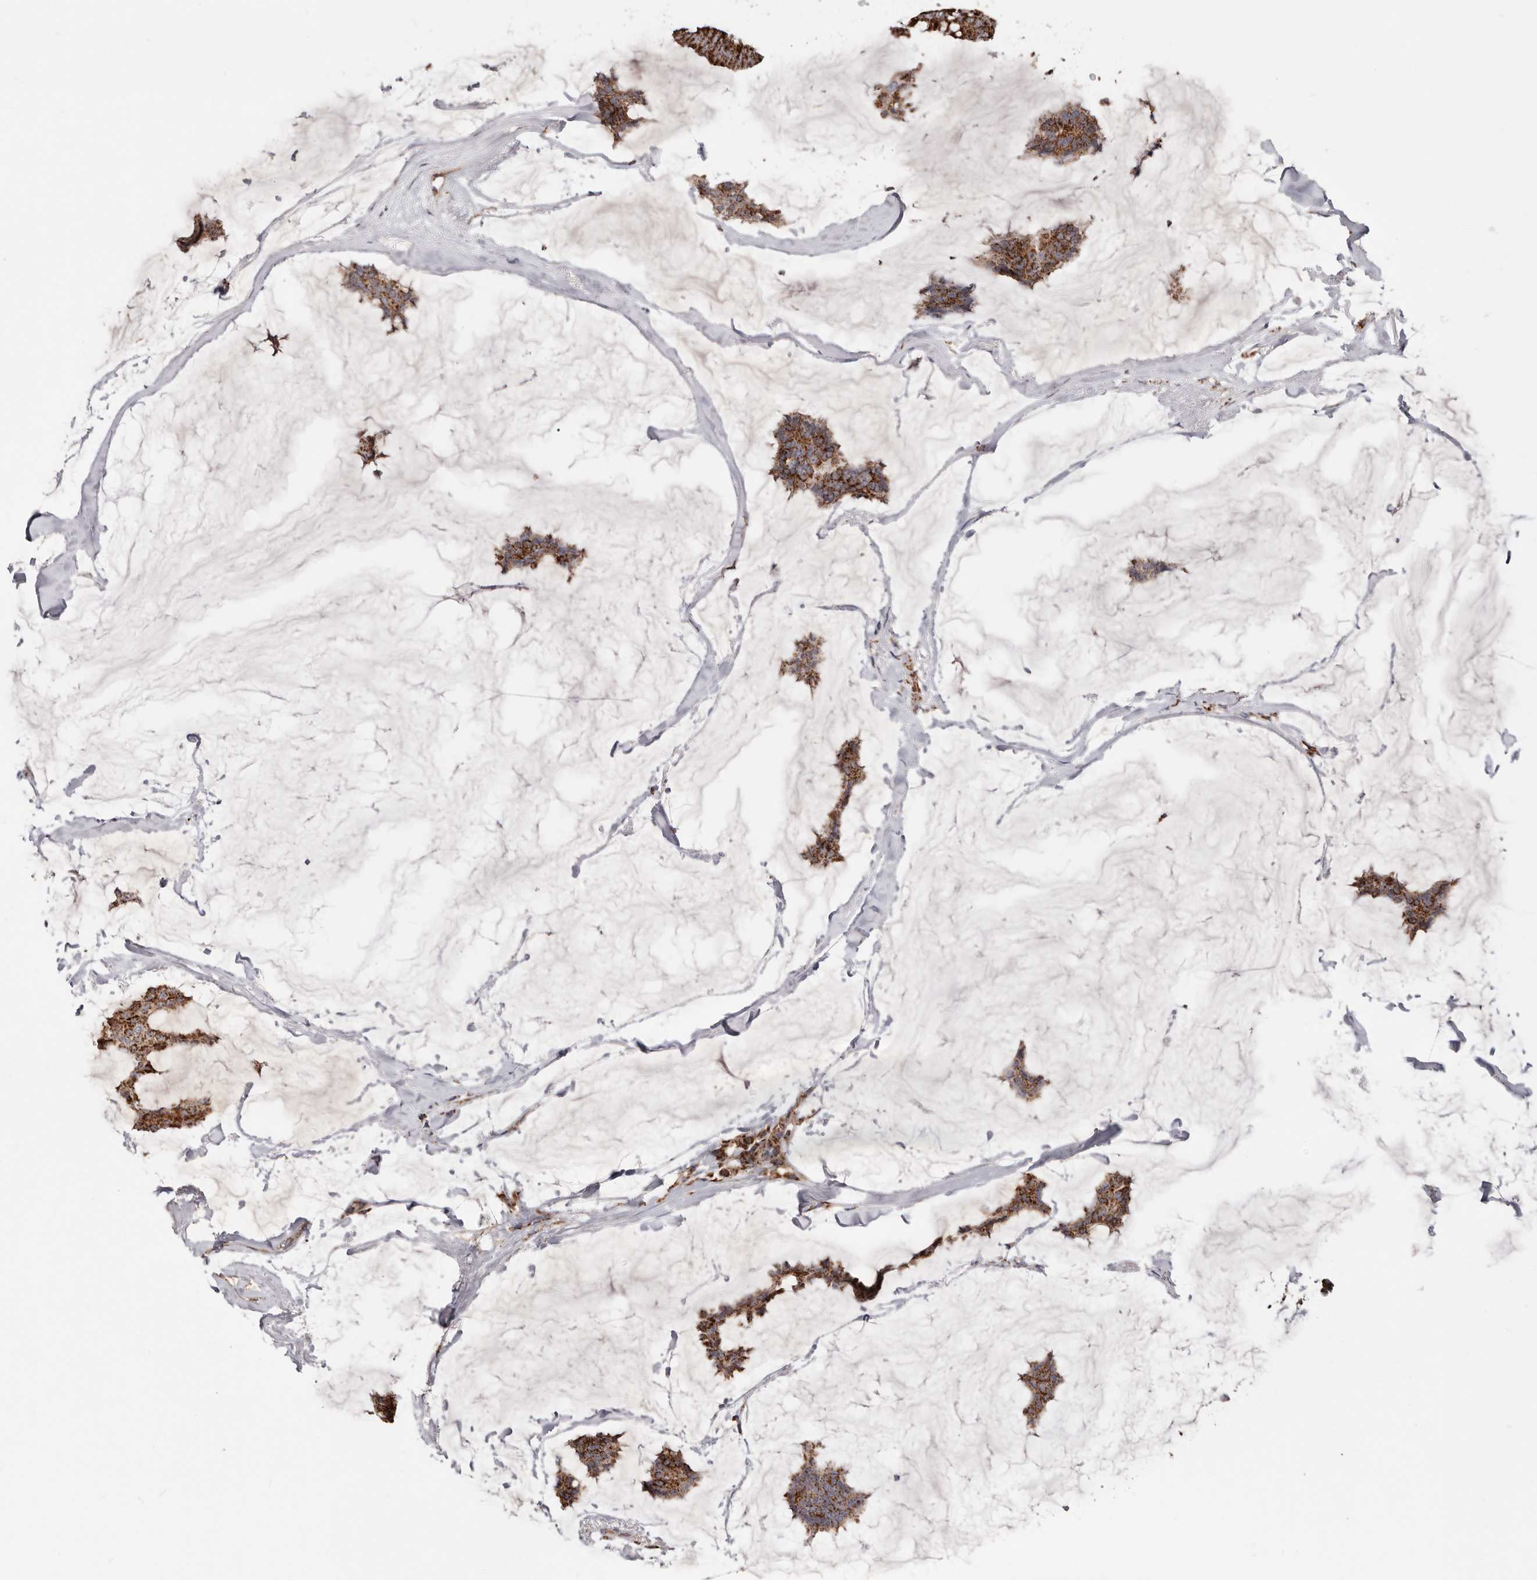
{"staining": {"intensity": "moderate", "quantity": ">75%", "location": "cytoplasmic/membranous"}, "tissue": "breast cancer", "cell_type": "Tumor cells", "image_type": "cancer", "snomed": [{"axis": "morphology", "description": "Duct carcinoma"}, {"axis": "topography", "description": "Breast"}], "caption": "Breast intraductal carcinoma stained with DAB (3,3'-diaminobenzidine) IHC displays medium levels of moderate cytoplasmic/membranous expression in approximately >75% of tumor cells.", "gene": "PRKACB", "patient": {"sex": "female", "age": 93}}